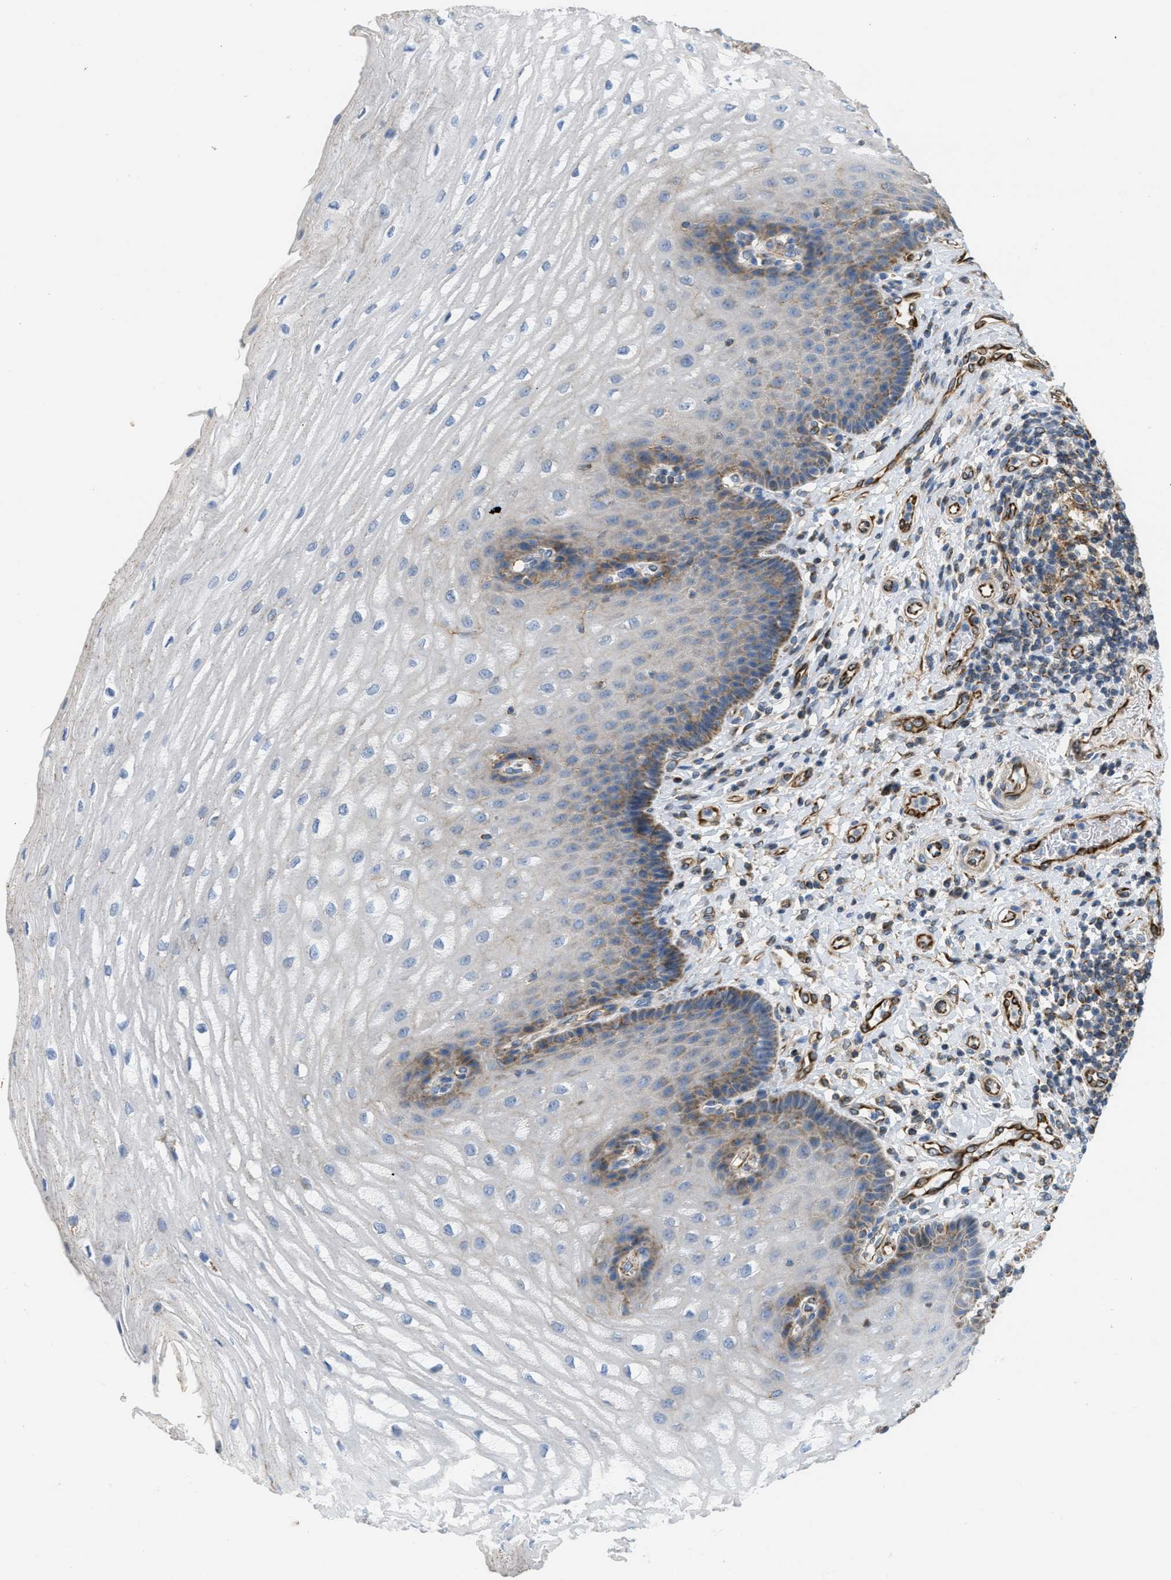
{"staining": {"intensity": "negative", "quantity": "none", "location": "none"}, "tissue": "esophagus", "cell_type": "Squamous epithelial cells", "image_type": "normal", "snomed": [{"axis": "morphology", "description": "Normal tissue, NOS"}, {"axis": "topography", "description": "Esophagus"}], "caption": "This is an IHC image of unremarkable esophagus. There is no staining in squamous epithelial cells.", "gene": "BTN3A1", "patient": {"sex": "male", "age": 54}}